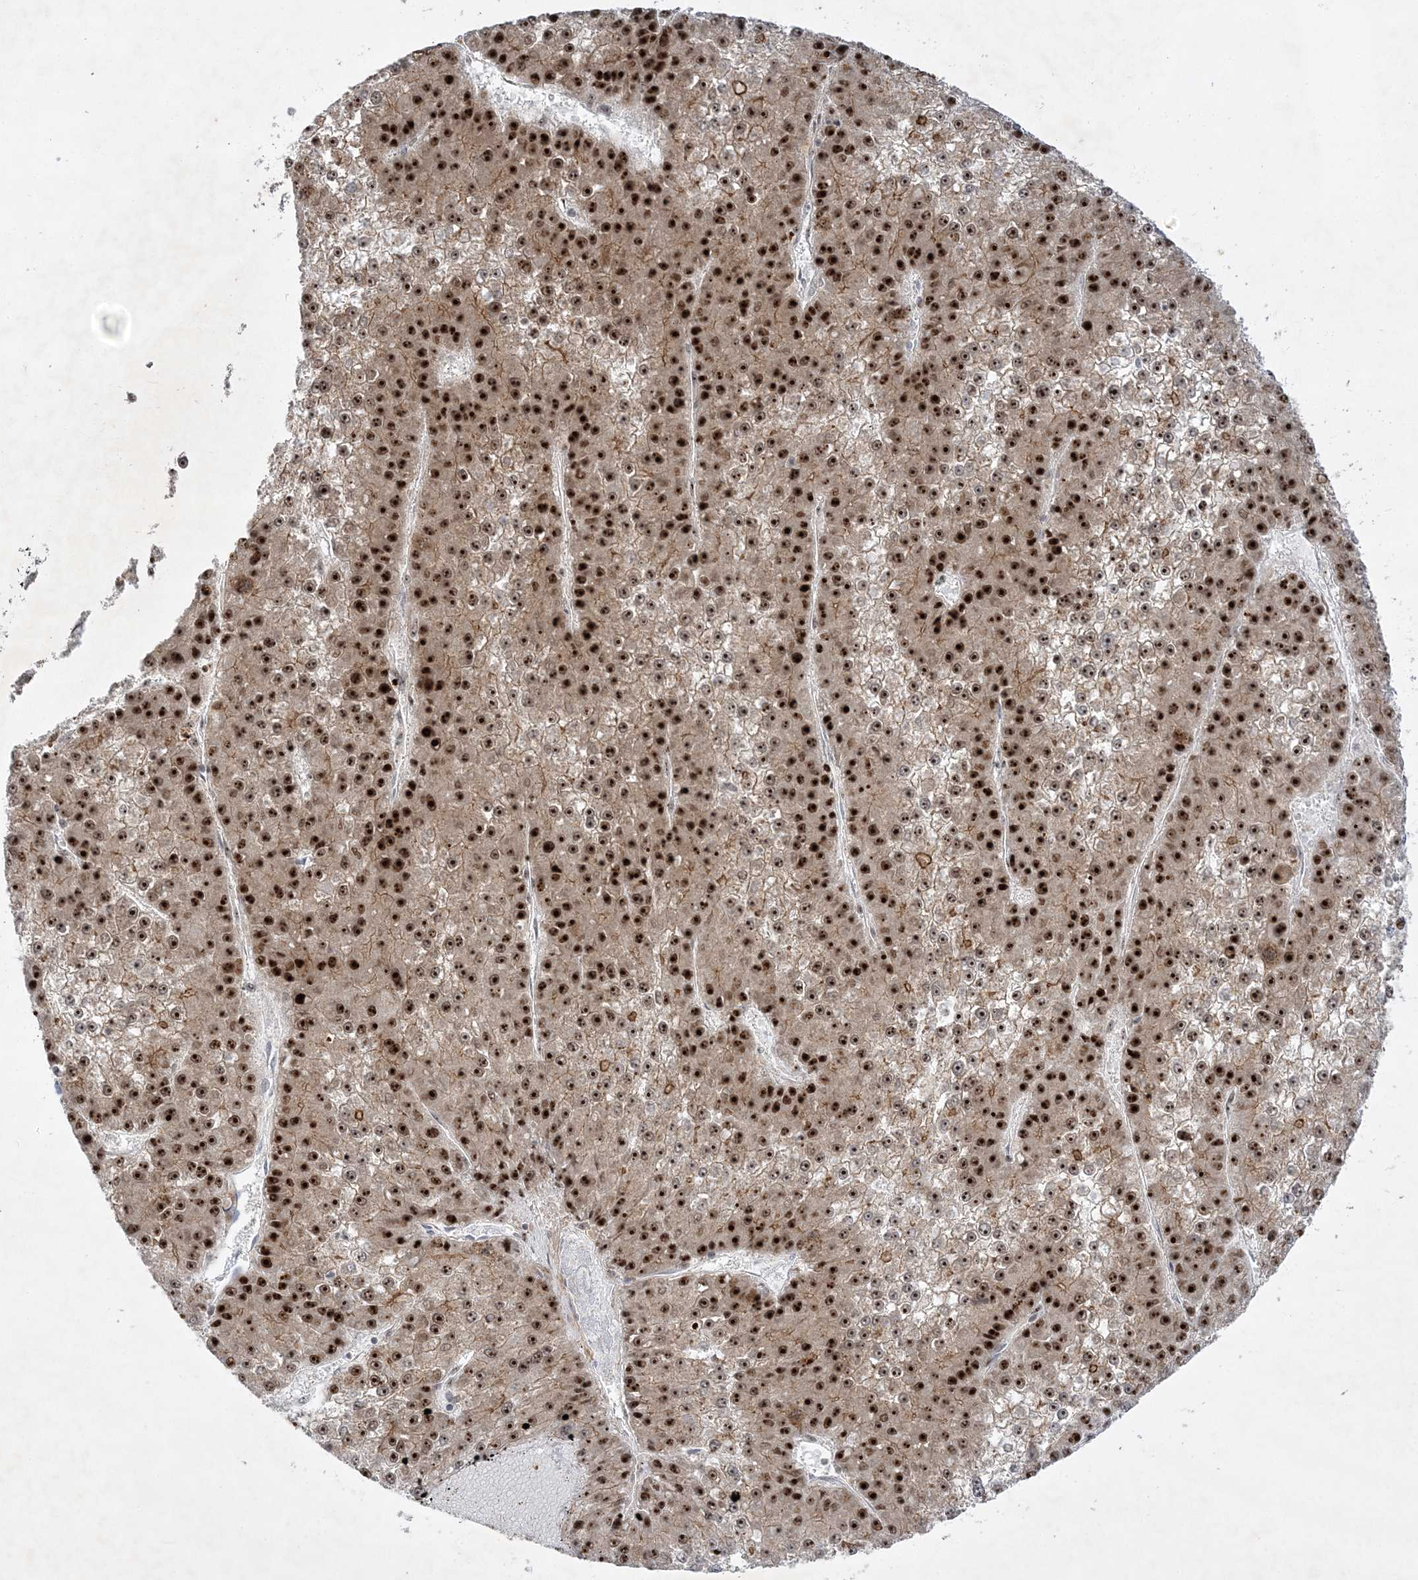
{"staining": {"intensity": "strong", "quantity": ">75%", "location": "cytoplasmic/membranous,nuclear"}, "tissue": "liver cancer", "cell_type": "Tumor cells", "image_type": "cancer", "snomed": [{"axis": "morphology", "description": "Carcinoma, Hepatocellular, NOS"}, {"axis": "topography", "description": "Liver"}], "caption": "DAB immunohistochemical staining of hepatocellular carcinoma (liver) exhibits strong cytoplasmic/membranous and nuclear protein staining in about >75% of tumor cells.", "gene": "NPM3", "patient": {"sex": "female", "age": 73}}